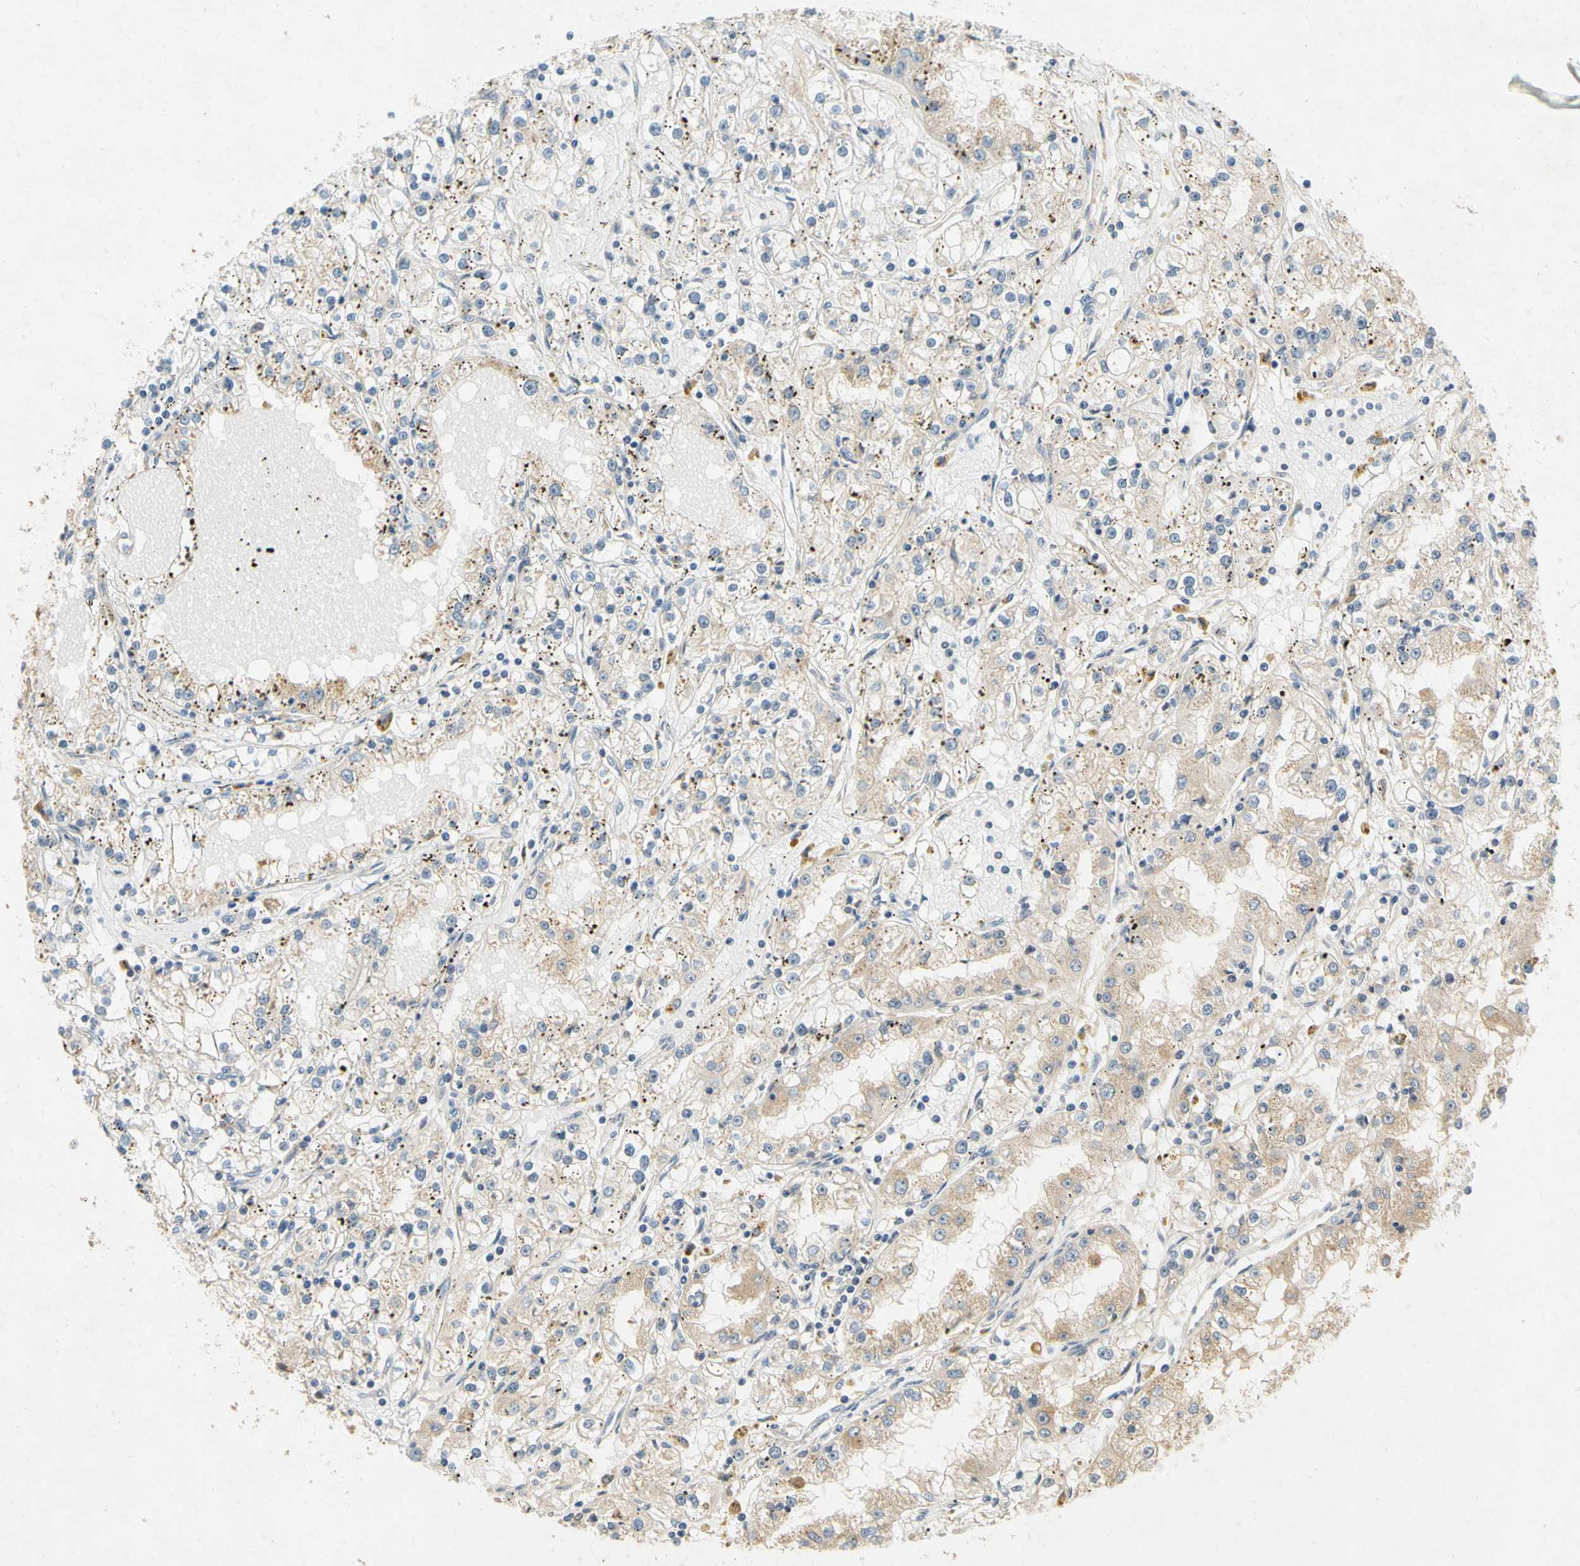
{"staining": {"intensity": "weak", "quantity": "<25%", "location": "cytoplasmic/membranous"}, "tissue": "renal cancer", "cell_type": "Tumor cells", "image_type": "cancer", "snomed": [{"axis": "morphology", "description": "Adenocarcinoma, NOS"}, {"axis": "topography", "description": "Kidney"}], "caption": "Immunohistochemistry (IHC) micrograph of neoplastic tissue: adenocarcinoma (renal) stained with DAB (3,3'-diaminobenzidine) reveals no significant protein positivity in tumor cells.", "gene": "GATD1", "patient": {"sex": "male", "age": 56}}